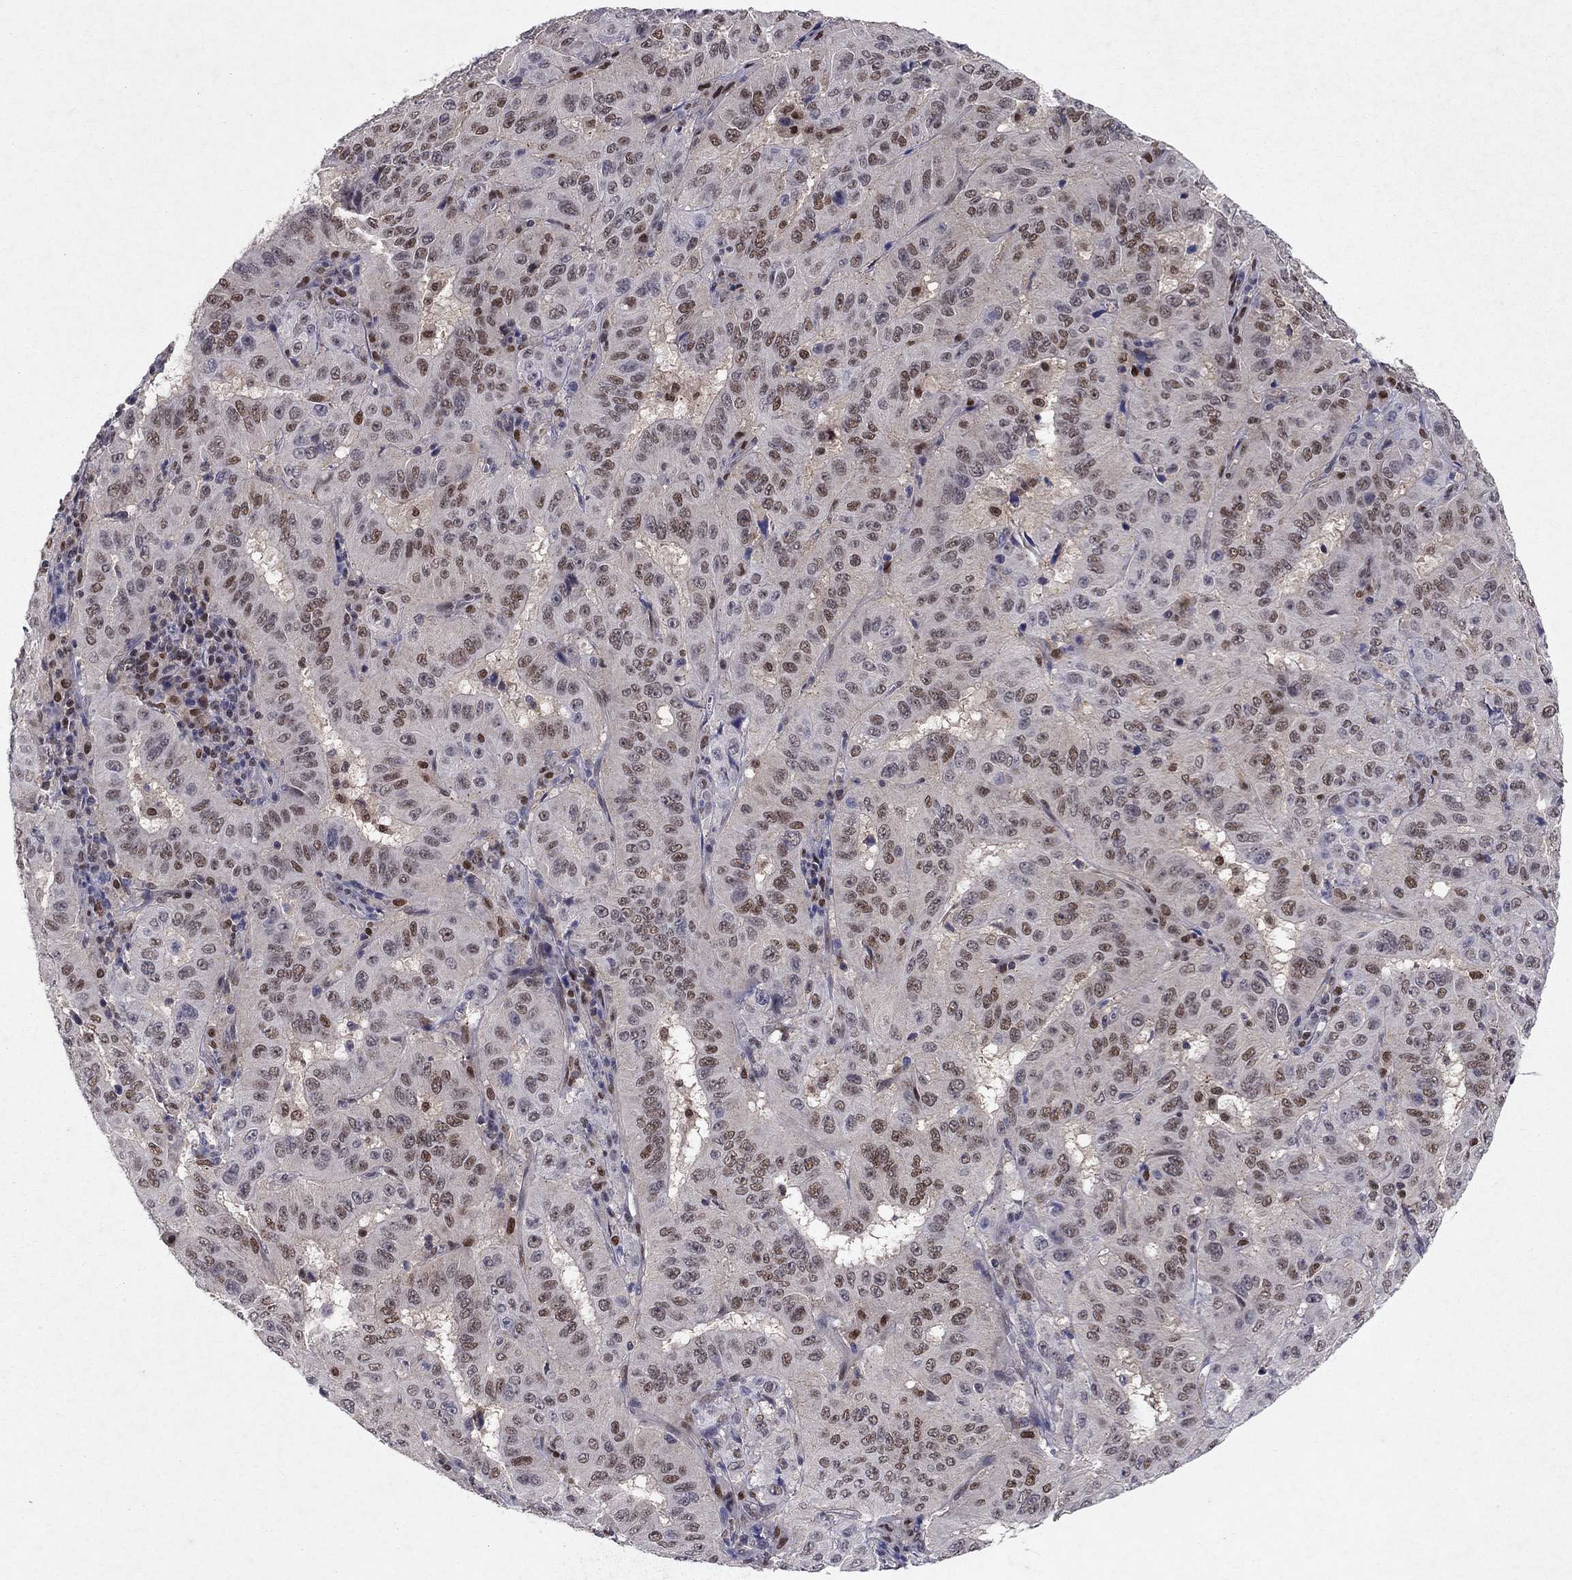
{"staining": {"intensity": "weak", "quantity": "25%-75%", "location": "nuclear"}, "tissue": "pancreatic cancer", "cell_type": "Tumor cells", "image_type": "cancer", "snomed": [{"axis": "morphology", "description": "Adenocarcinoma, NOS"}, {"axis": "topography", "description": "Pancreas"}], "caption": "Immunohistochemistry (IHC) photomicrograph of human pancreatic cancer stained for a protein (brown), which displays low levels of weak nuclear positivity in about 25%-75% of tumor cells.", "gene": "CRTC1", "patient": {"sex": "male", "age": 63}}